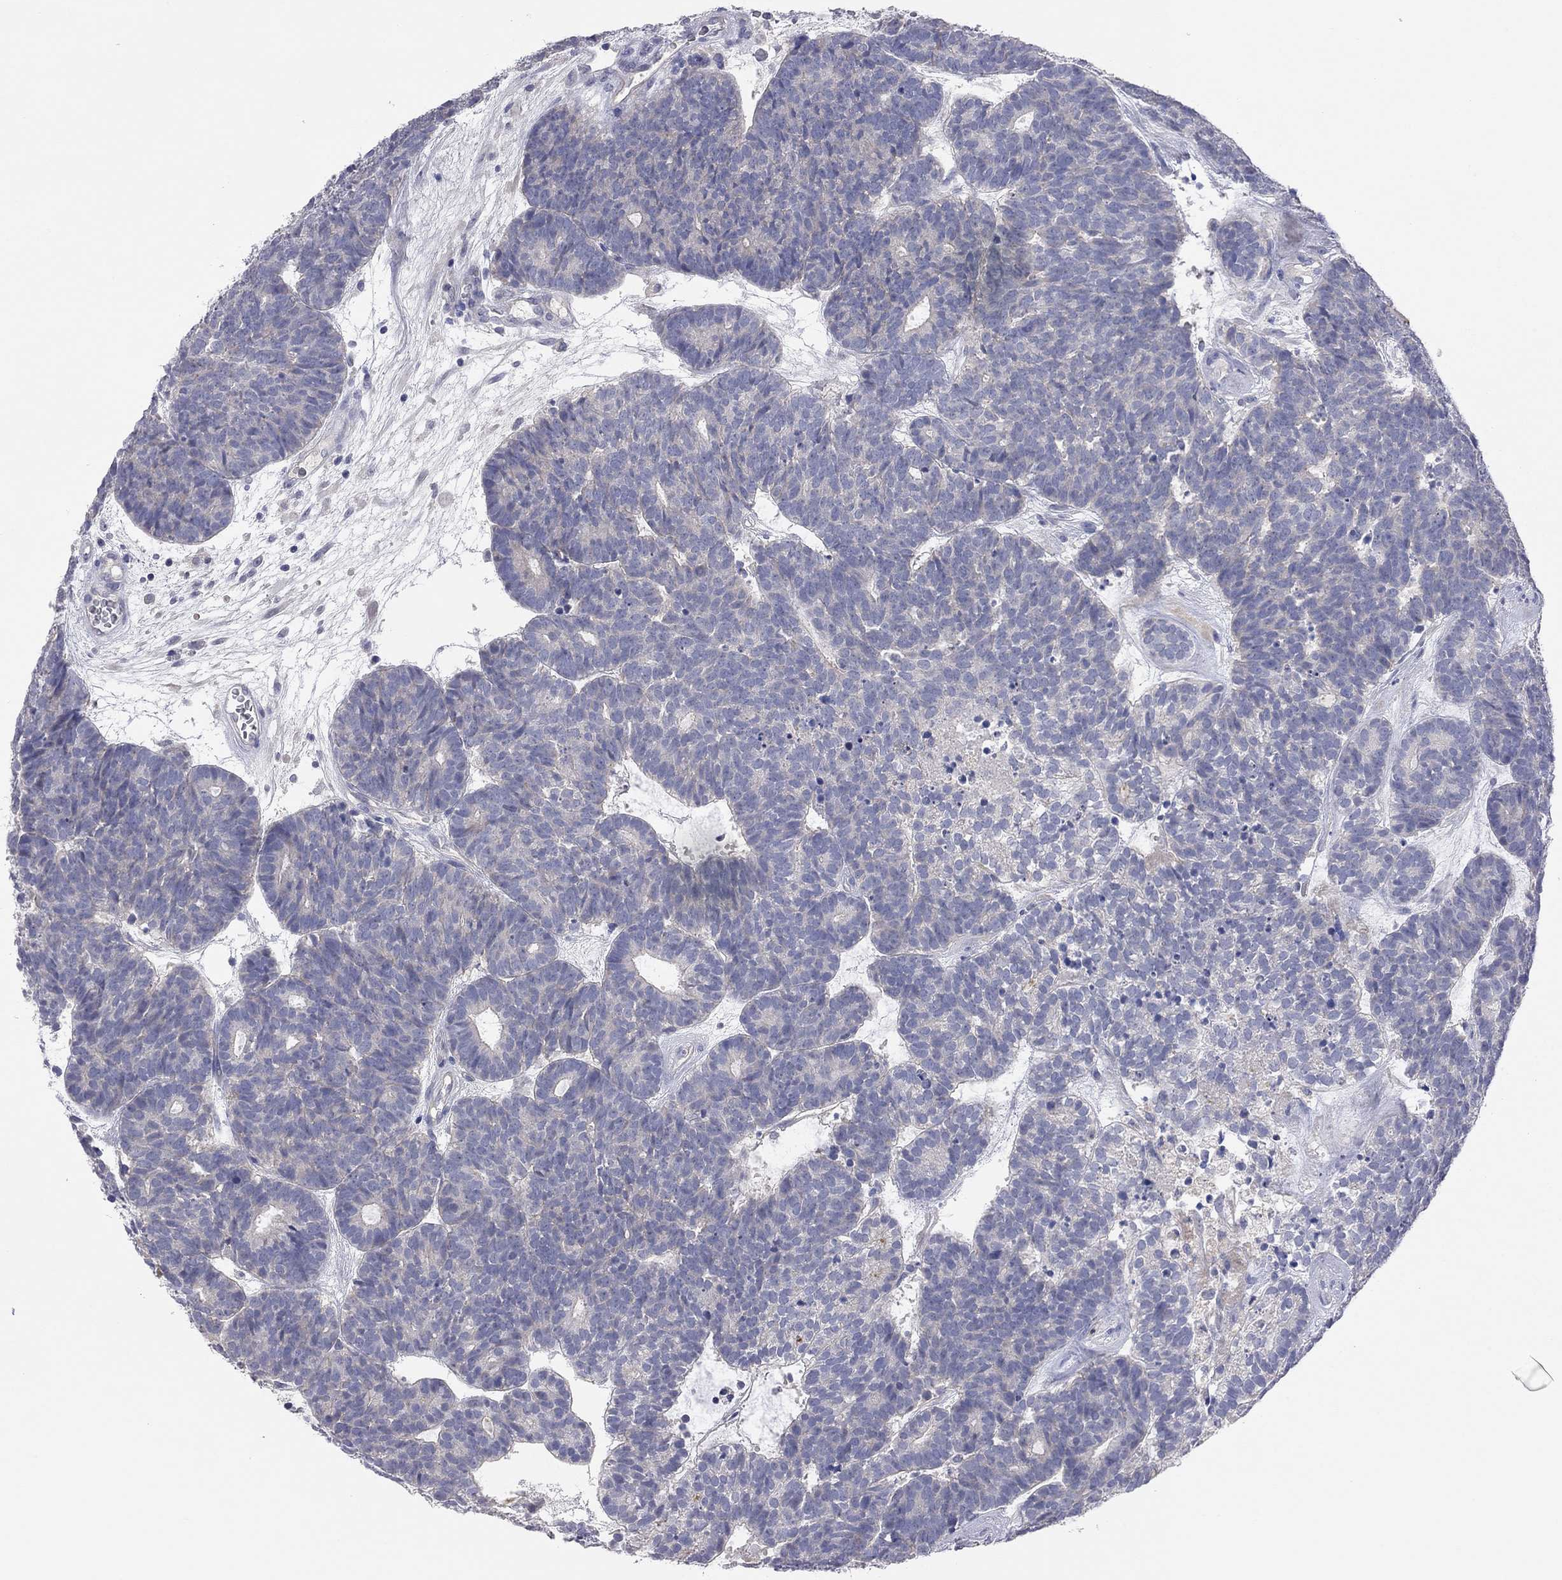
{"staining": {"intensity": "negative", "quantity": "none", "location": "none"}, "tissue": "head and neck cancer", "cell_type": "Tumor cells", "image_type": "cancer", "snomed": [{"axis": "morphology", "description": "Adenocarcinoma, NOS"}, {"axis": "topography", "description": "Head-Neck"}], "caption": "The photomicrograph reveals no significant positivity in tumor cells of adenocarcinoma (head and neck).", "gene": "KCNB1", "patient": {"sex": "female", "age": 81}}